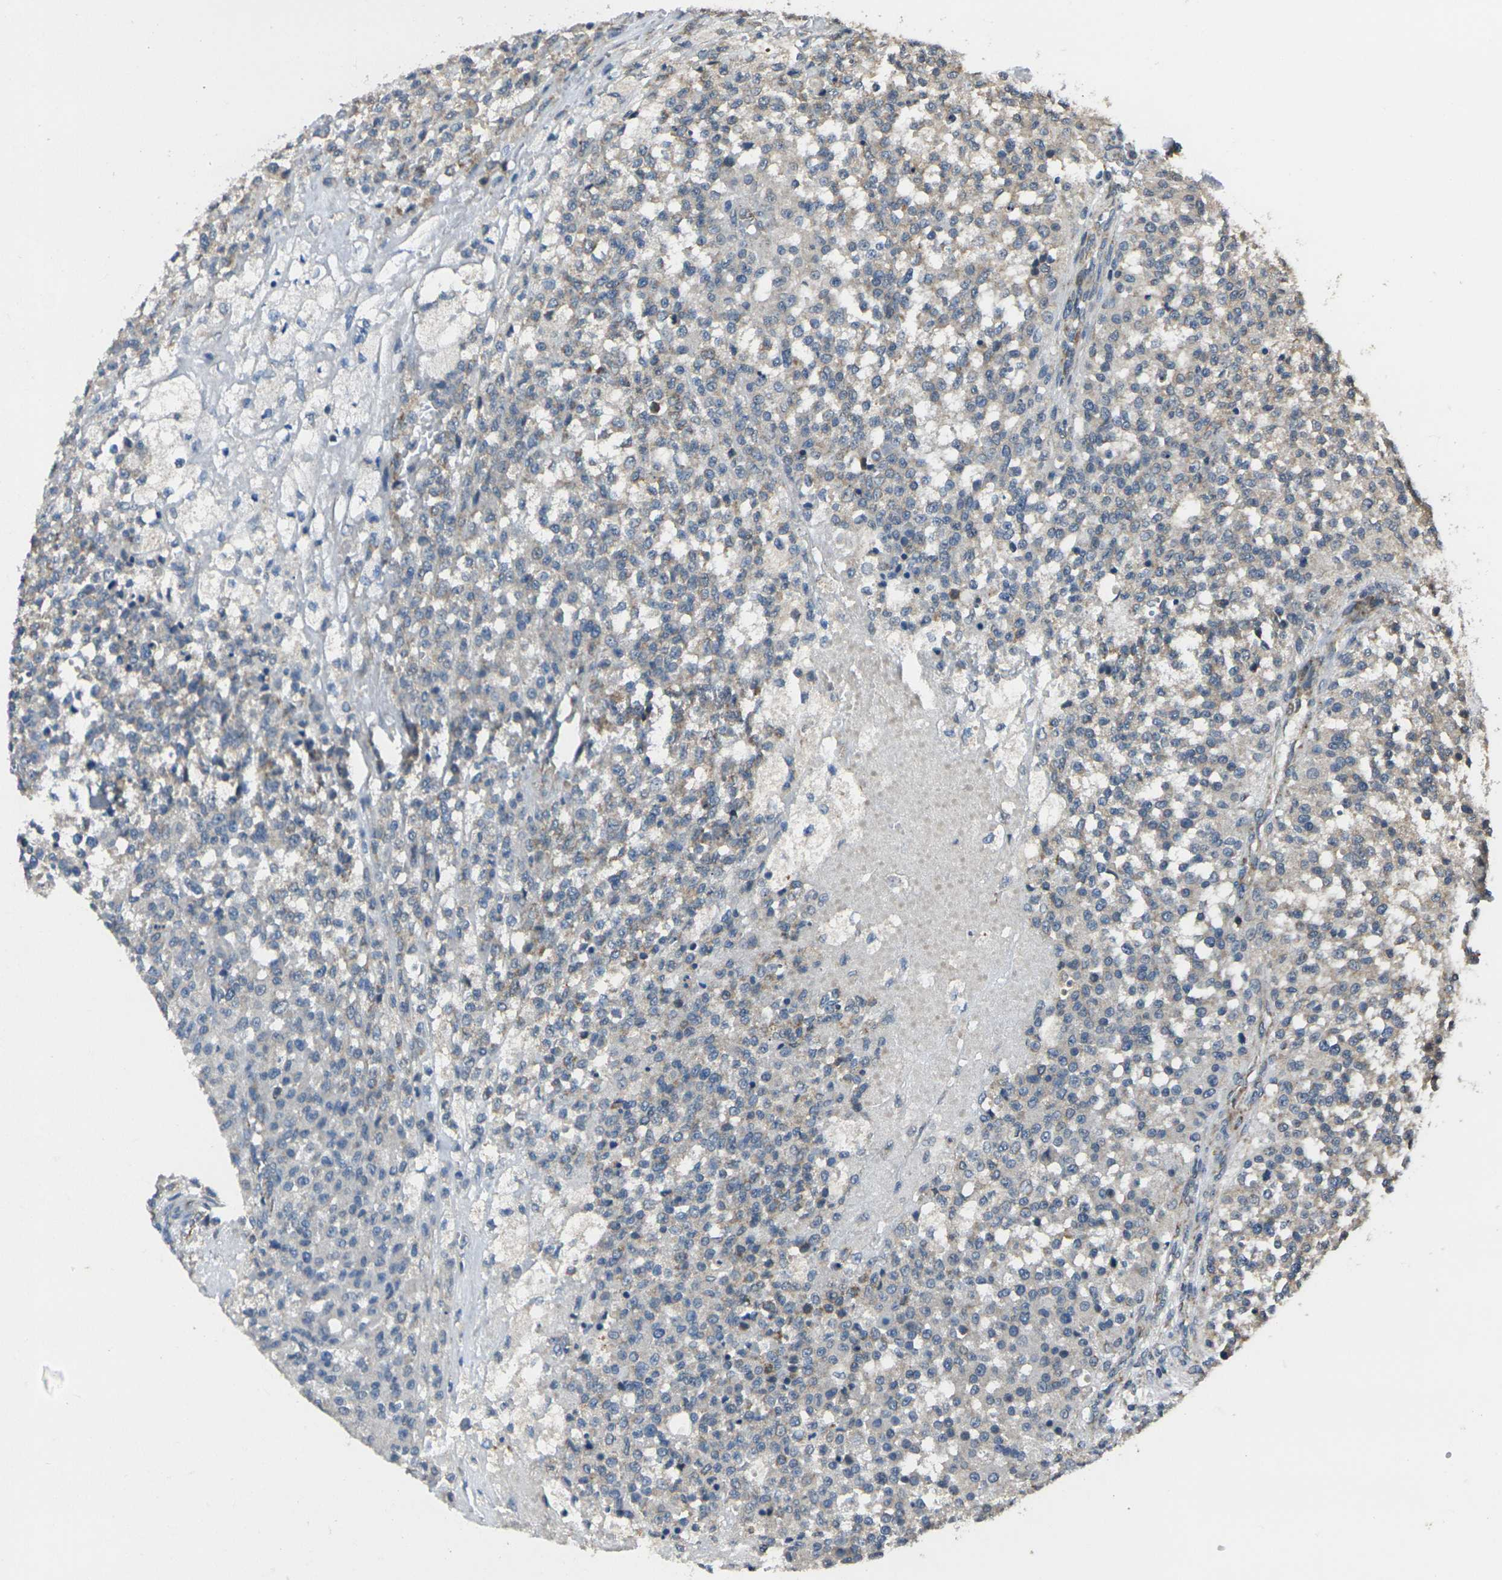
{"staining": {"intensity": "weak", "quantity": "25%-75%", "location": "cytoplasmic/membranous"}, "tissue": "testis cancer", "cell_type": "Tumor cells", "image_type": "cancer", "snomed": [{"axis": "morphology", "description": "Seminoma, NOS"}, {"axis": "topography", "description": "Testis"}], "caption": "A histopathology image of human testis seminoma stained for a protein shows weak cytoplasmic/membranous brown staining in tumor cells. The staining was performed using DAB to visualize the protein expression in brown, while the nuclei were stained in blue with hematoxylin (Magnification: 20x).", "gene": "TMEM120B", "patient": {"sex": "male", "age": 59}}